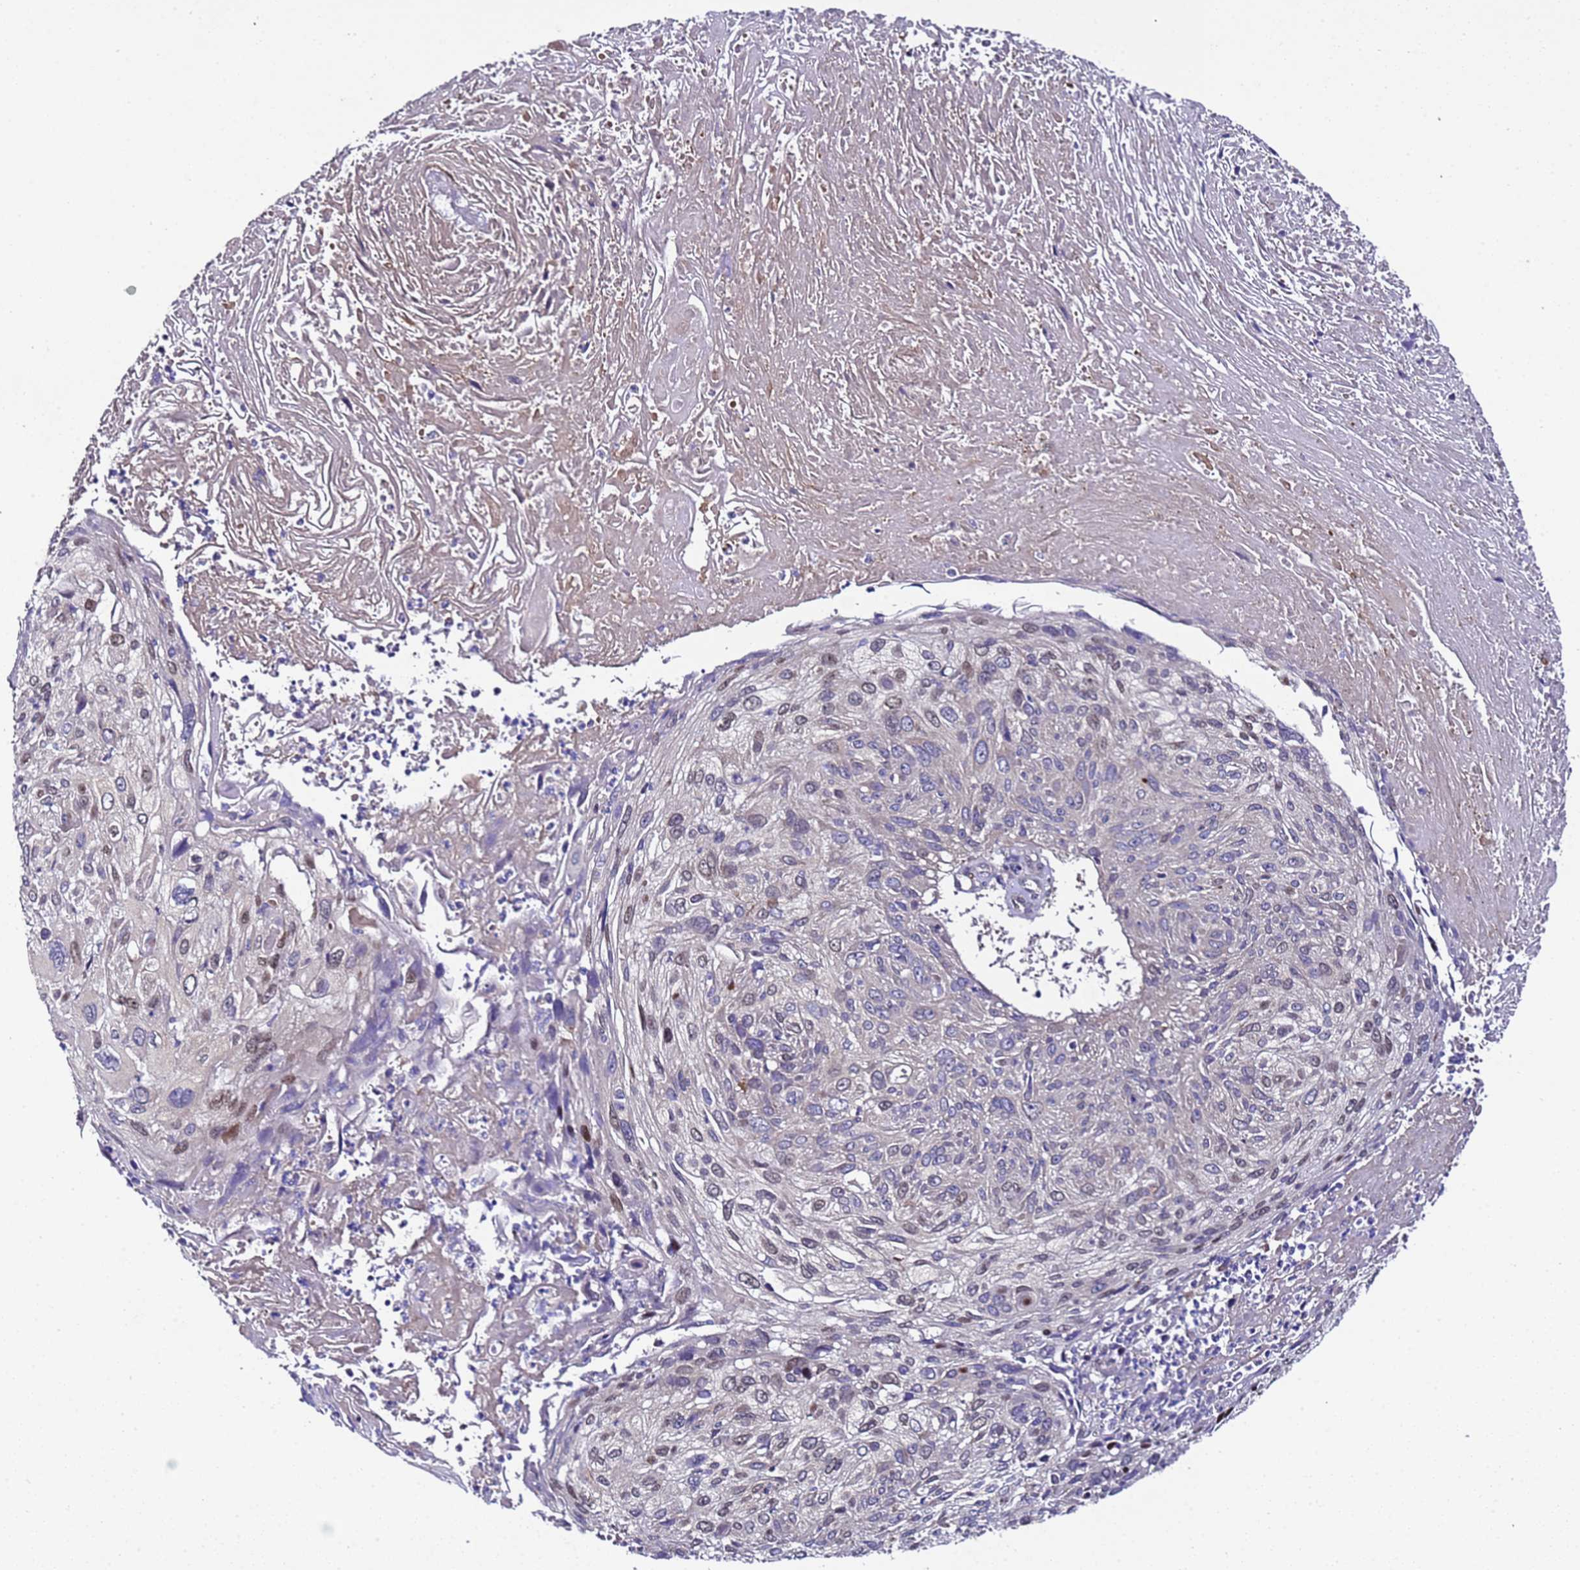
{"staining": {"intensity": "weak", "quantity": "<25%", "location": "nuclear"}, "tissue": "cervical cancer", "cell_type": "Tumor cells", "image_type": "cancer", "snomed": [{"axis": "morphology", "description": "Squamous cell carcinoma, NOS"}, {"axis": "topography", "description": "Cervix"}], "caption": "IHC of human squamous cell carcinoma (cervical) displays no expression in tumor cells.", "gene": "ALG3", "patient": {"sex": "female", "age": 51}}